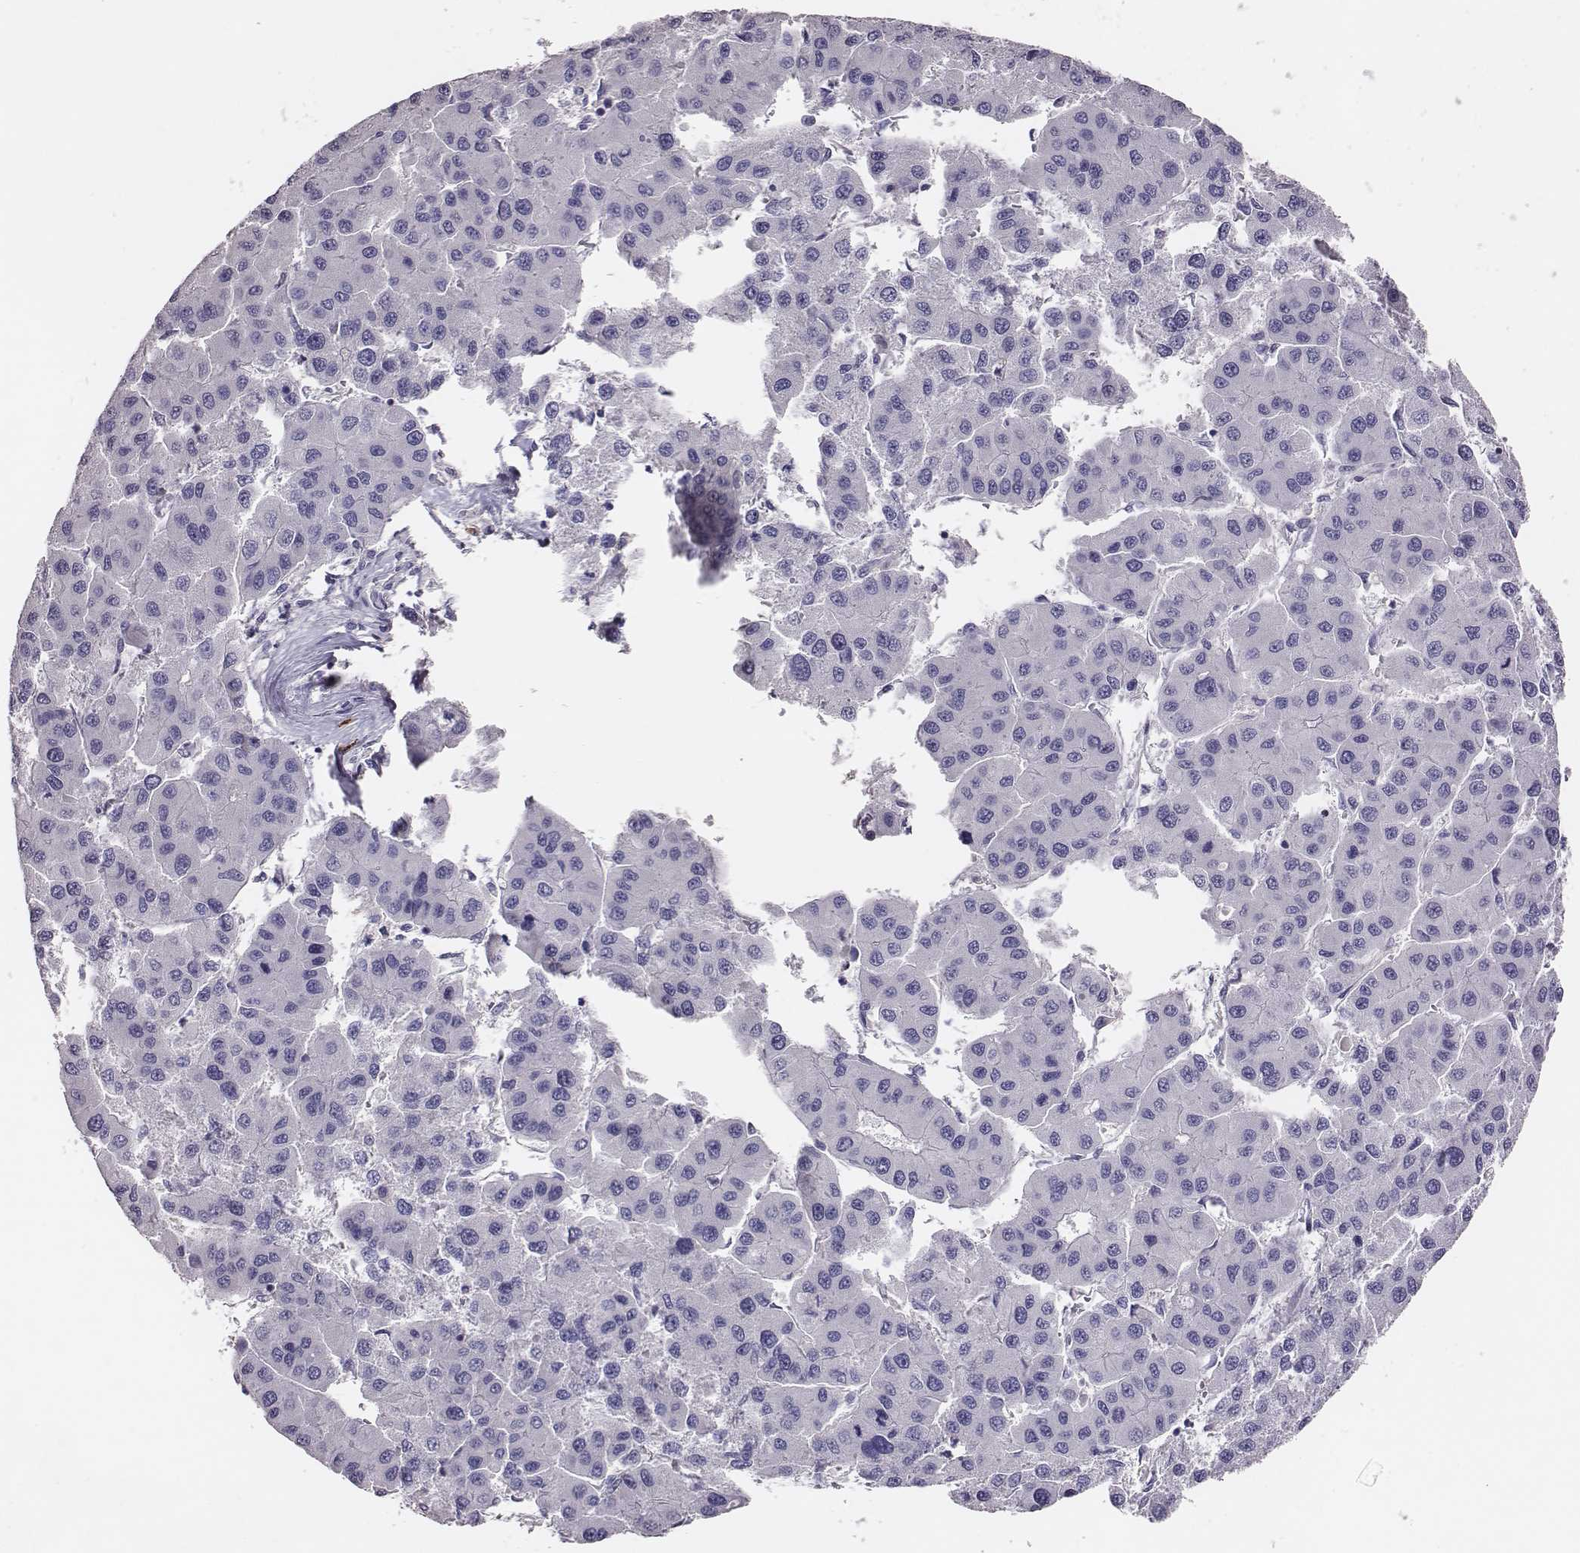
{"staining": {"intensity": "negative", "quantity": "none", "location": "none"}, "tissue": "liver cancer", "cell_type": "Tumor cells", "image_type": "cancer", "snomed": [{"axis": "morphology", "description": "Carcinoma, Hepatocellular, NOS"}, {"axis": "topography", "description": "Liver"}], "caption": "Tumor cells are negative for protein expression in human liver cancer (hepatocellular carcinoma). Brightfield microscopy of immunohistochemistry stained with DAB (brown) and hematoxylin (blue), captured at high magnification.", "gene": "P2RY10", "patient": {"sex": "male", "age": 73}}